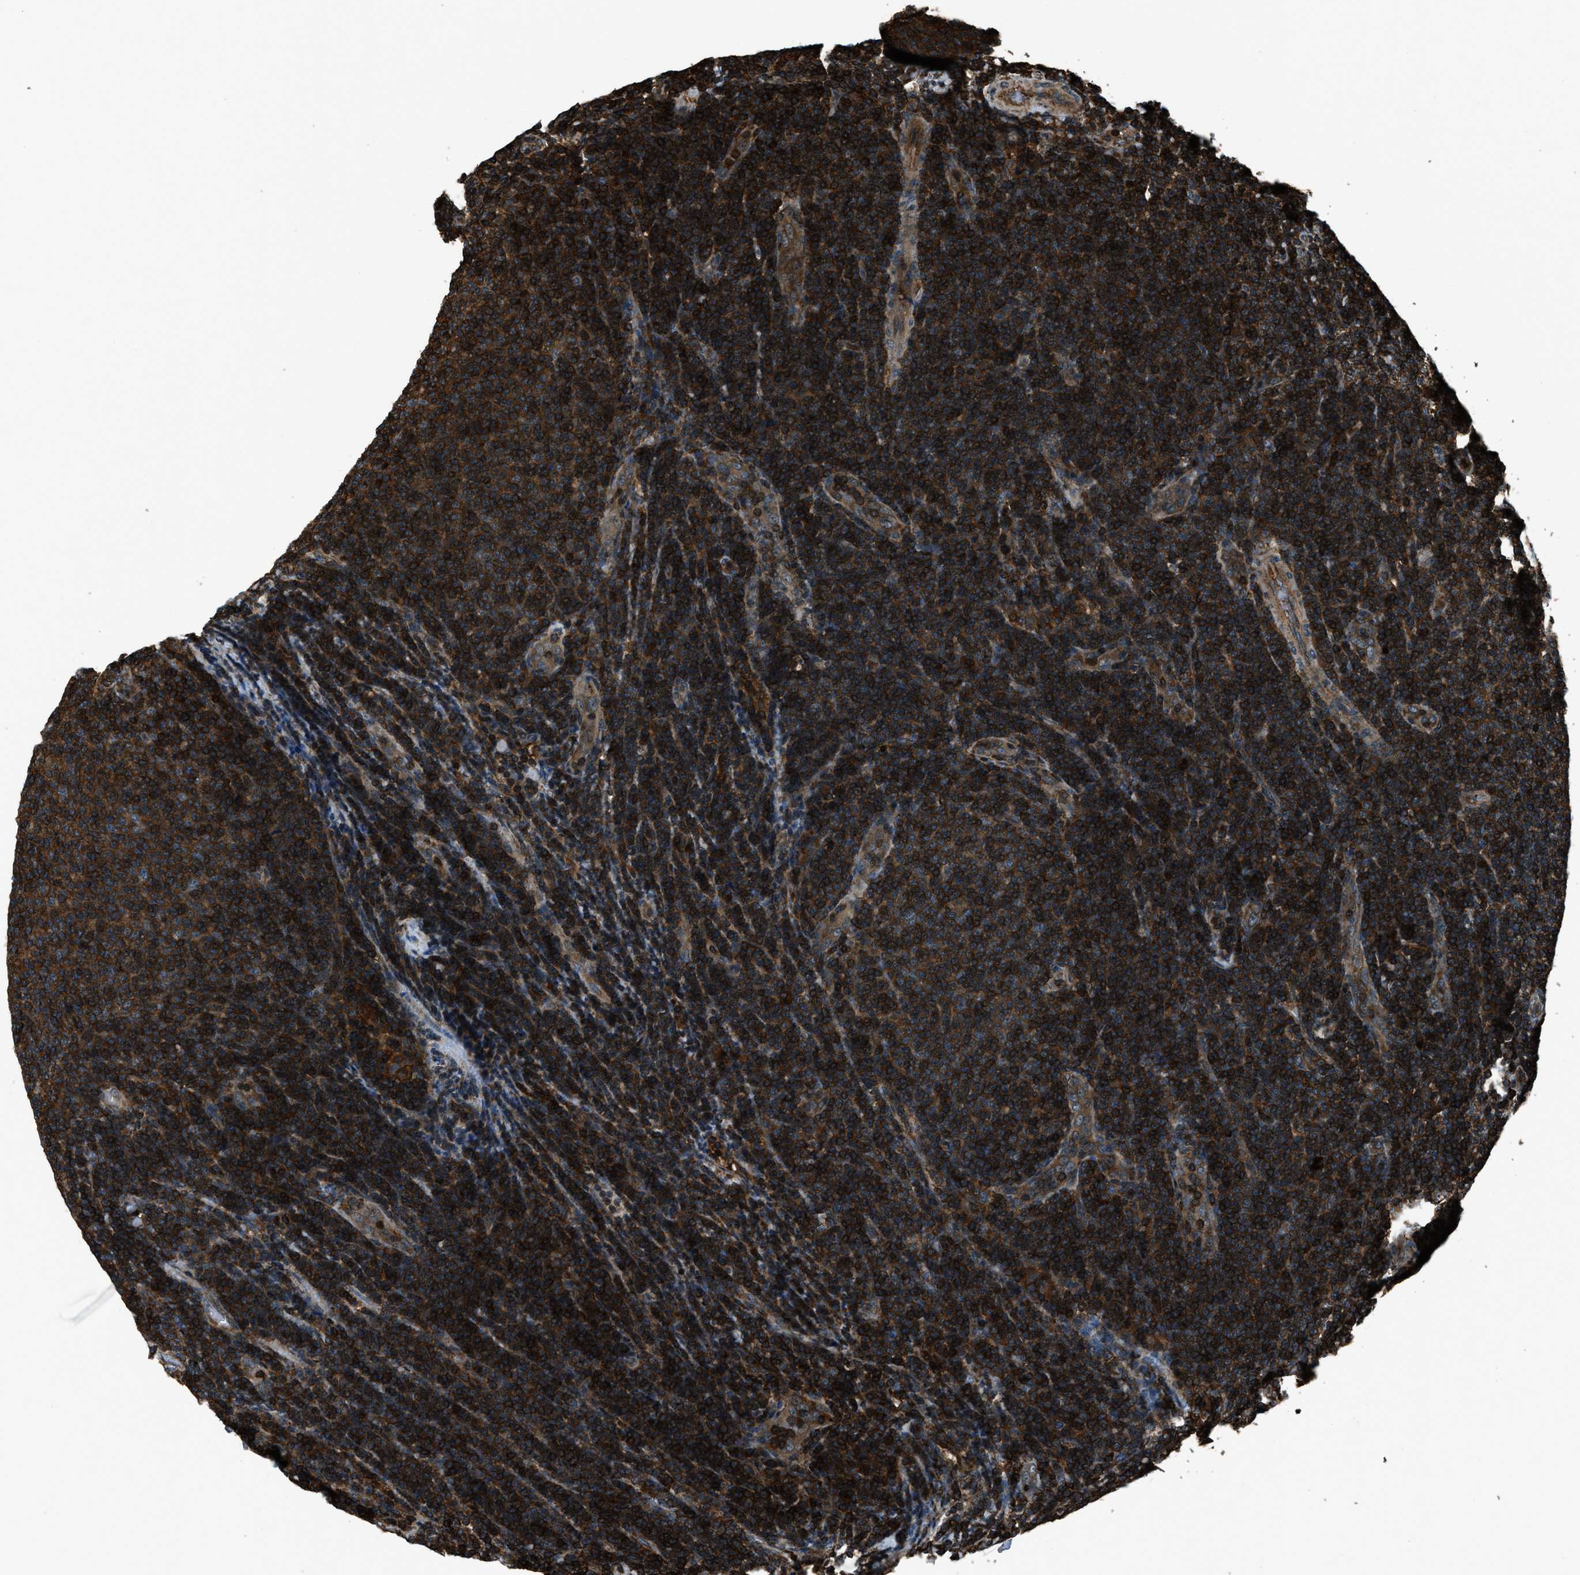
{"staining": {"intensity": "strong", "quantity": ">75%", "location": "cytoplasmic/membranous,nuclear"}, "tissue": "lymphoma", "cell_type": "Tumor cells", "image_type": "cancer", "snomed": [{"axis": "morphology", "description": "Malignant lymphoma, non-Hodgkin's type, Low grade"}, {"axis": "topography", "description": "Lymph node"}], "caption": "Protein staining of lymphoma tissue reveals strong cytoplasmic/membranous and nuclear staining in approximately >75% of tumor cells.", "gene": "SNX30", "patient": {"sex": "male", "age": 66}}